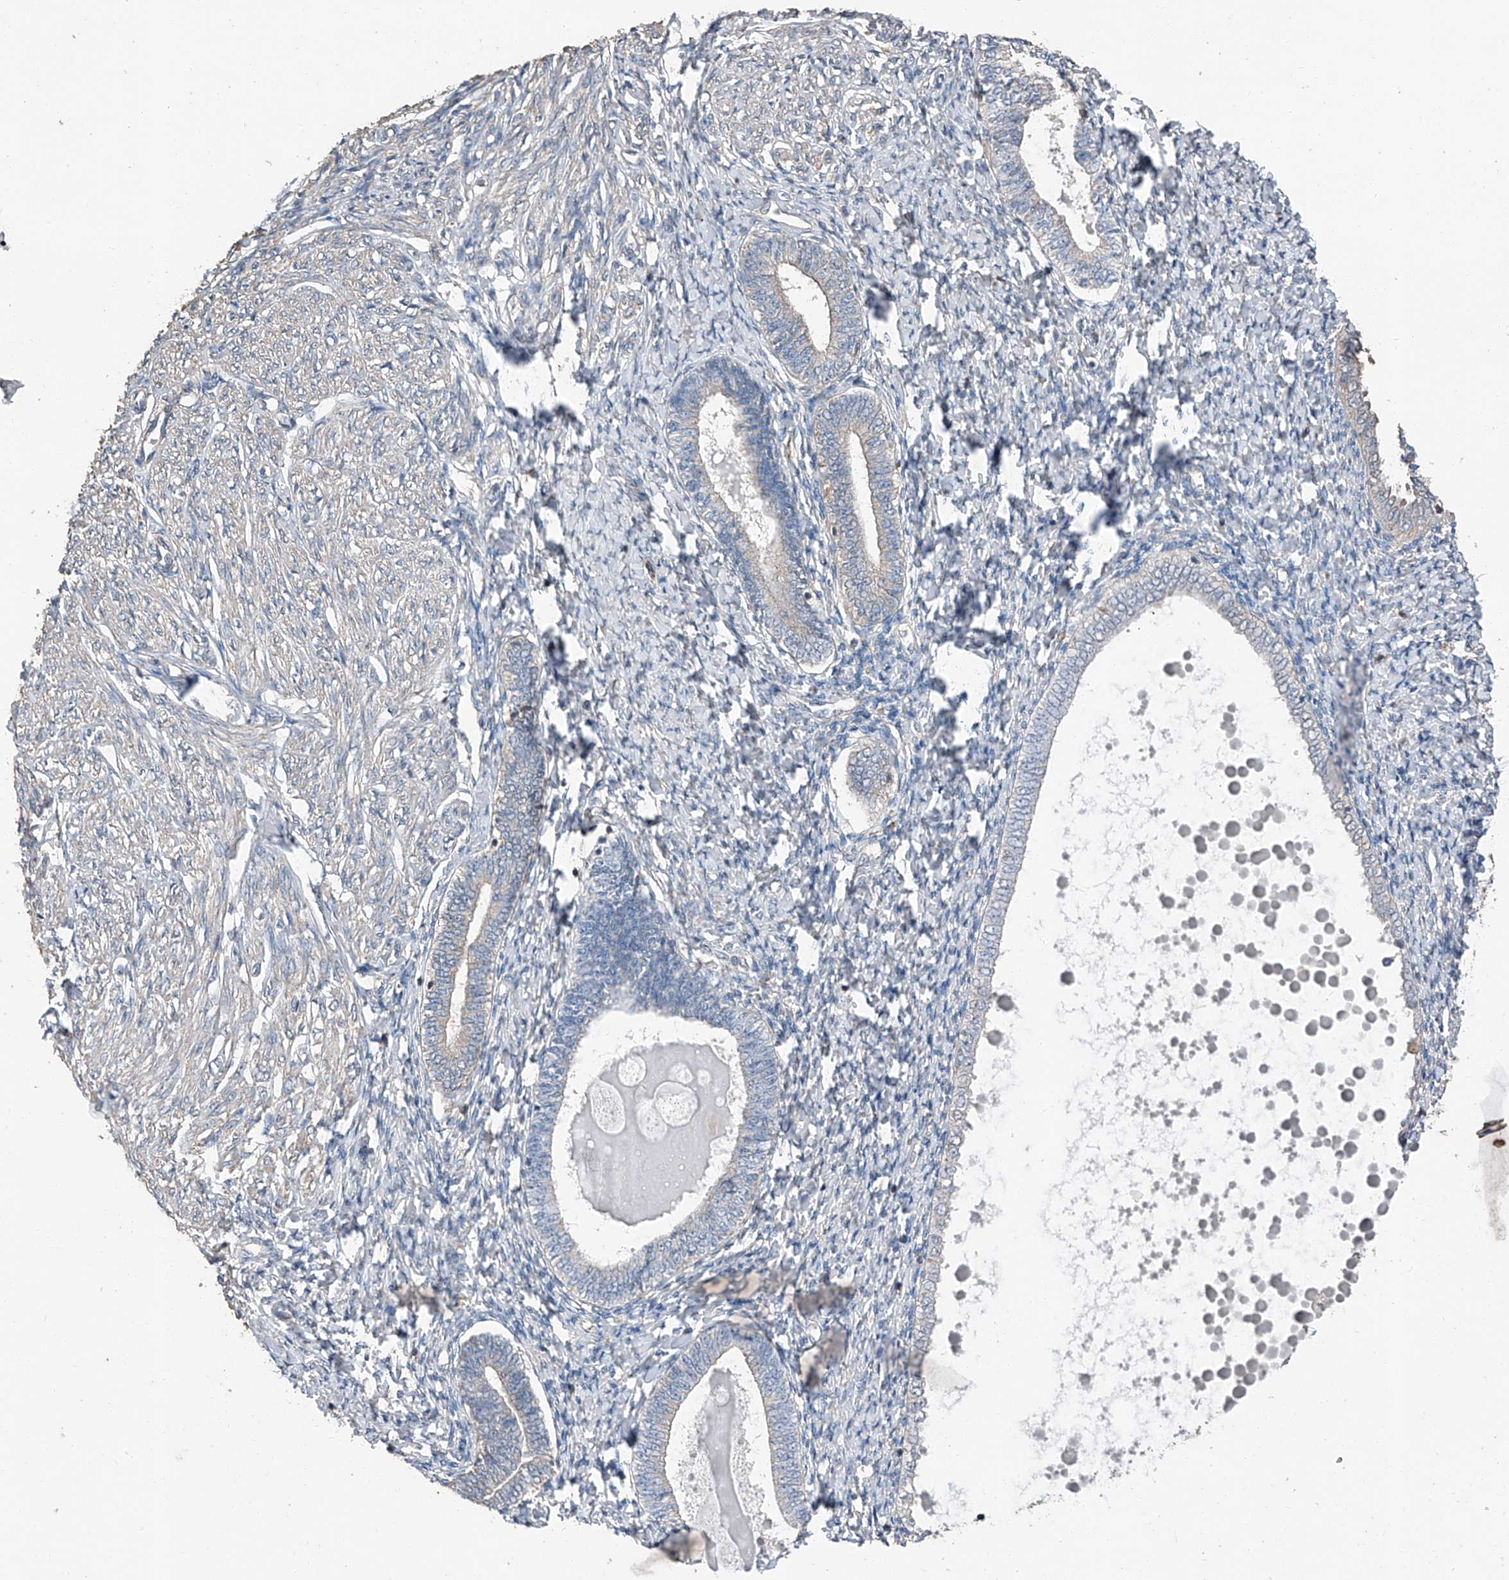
{"staining": {"intensity": "negative", "quantity": "none", "location": "none"}, "tissue": "endometrium", "cell_type": "Cells in endometrial stroma", "image_type": "normal", "snomed": [{"axis": "morphology", "description": "Normal tissue, NOS"}, {"axis": "topography", "description": "Endometrium"}], "caption": "This is a image of immunohistochemistry (IHC) staining of benign endometrium, which shows no positivity in cells in endometrial stroma.", "gene": "MAMLD1", "patient": {"sex": "female", "age": 72}}